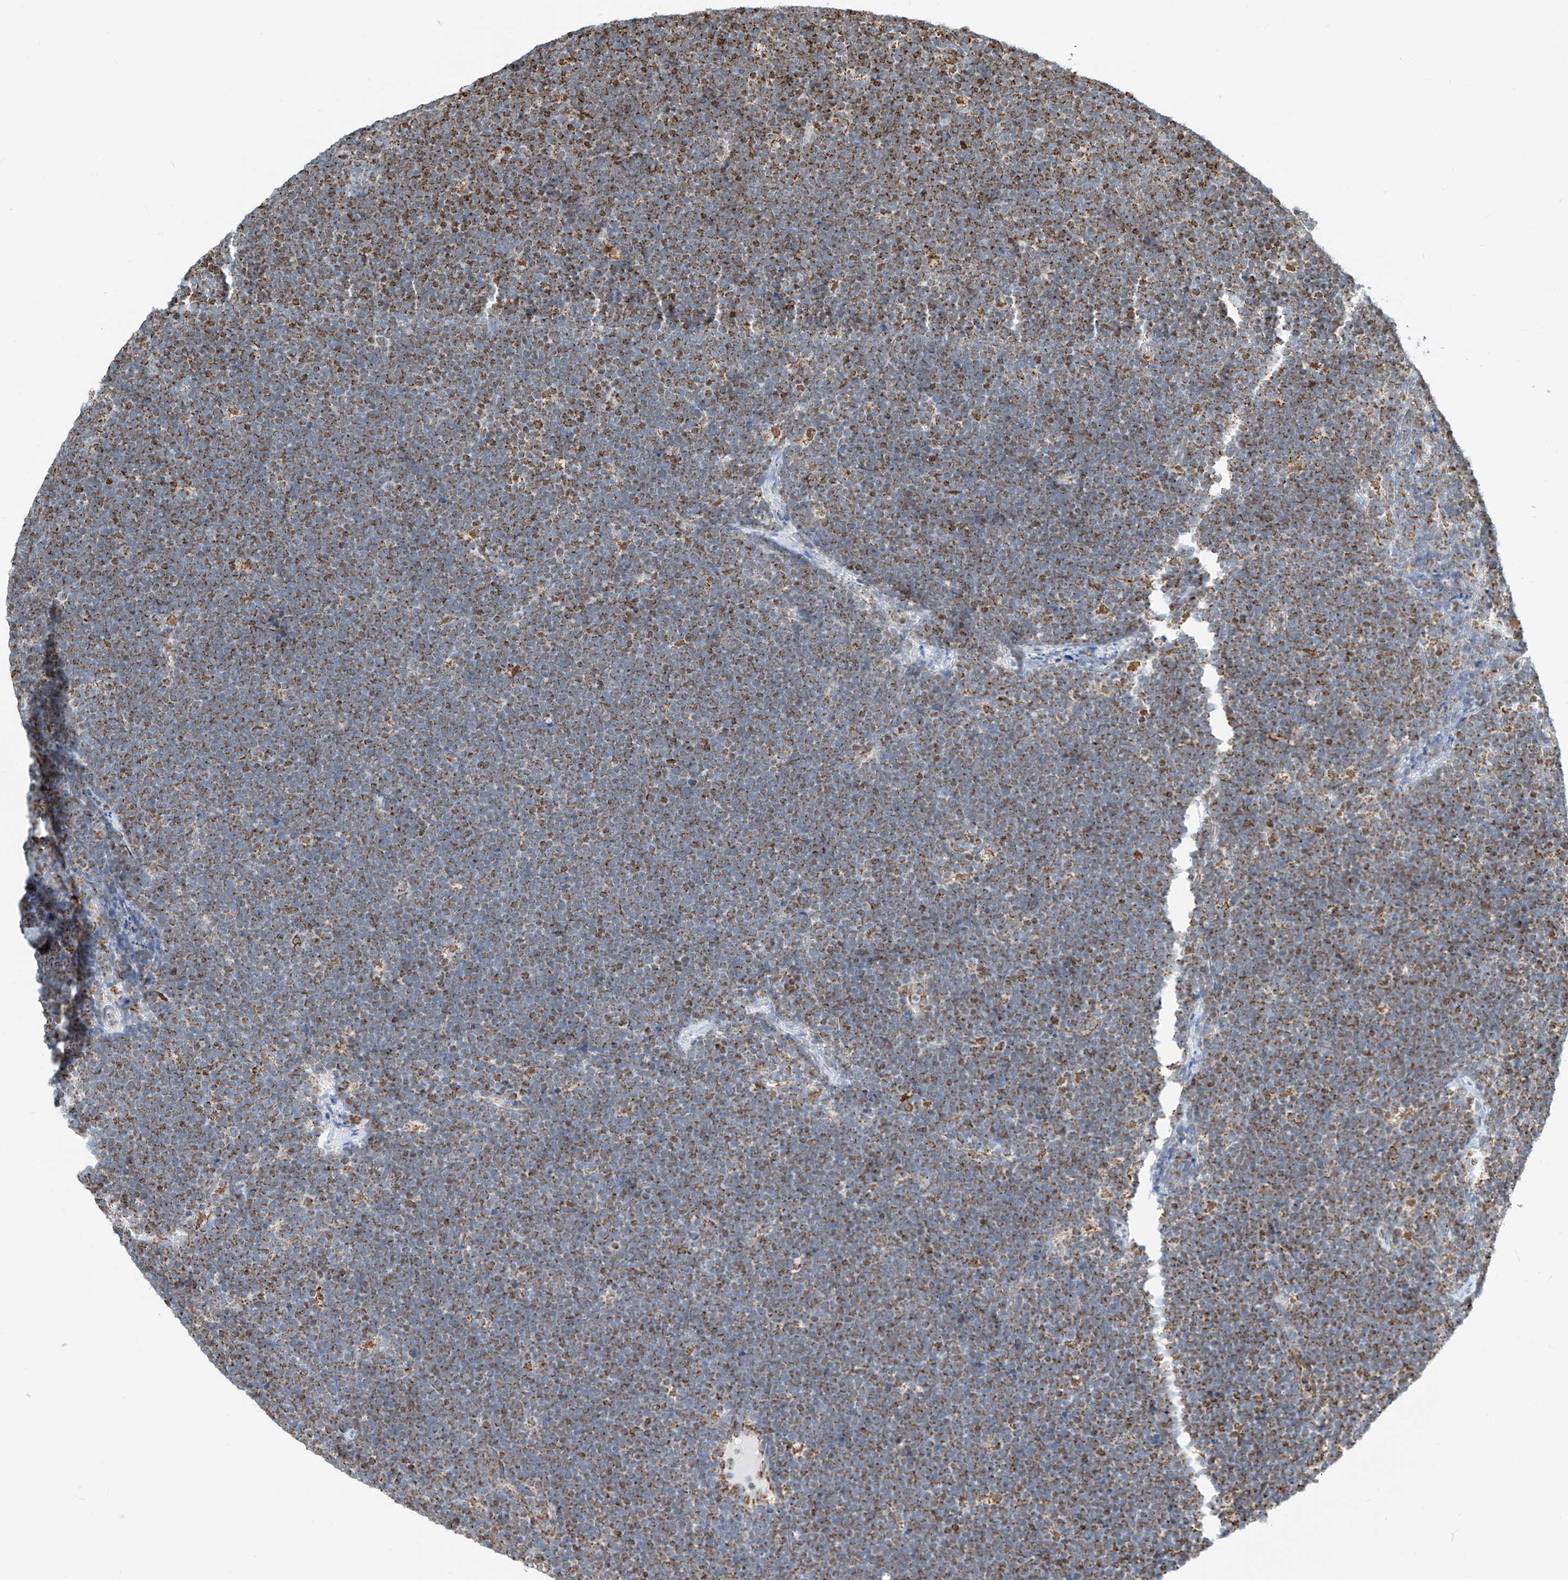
{"staining": {"intensity": "moderate", "quantity": ">75%", "location": "cytoplasmic/membranous"}, "tissue": "lymphoma", "cell_type": "Tumor cells", "image_type": "cancer", "snomed": [{"axis": "morphology", "description": "Malignant lymphoma, non-Hodgkin's type, High grade"}, {"axis": "topography", "description": "Lymph node"}], "caption": "Lymphoma stained for a protein (brown) reveals moderate cytoplasmic/membranous positive positivity in approximately >75% of tumor cells.", "gene": "PPA2", "patient": {"sex": "male", "age": 13}}